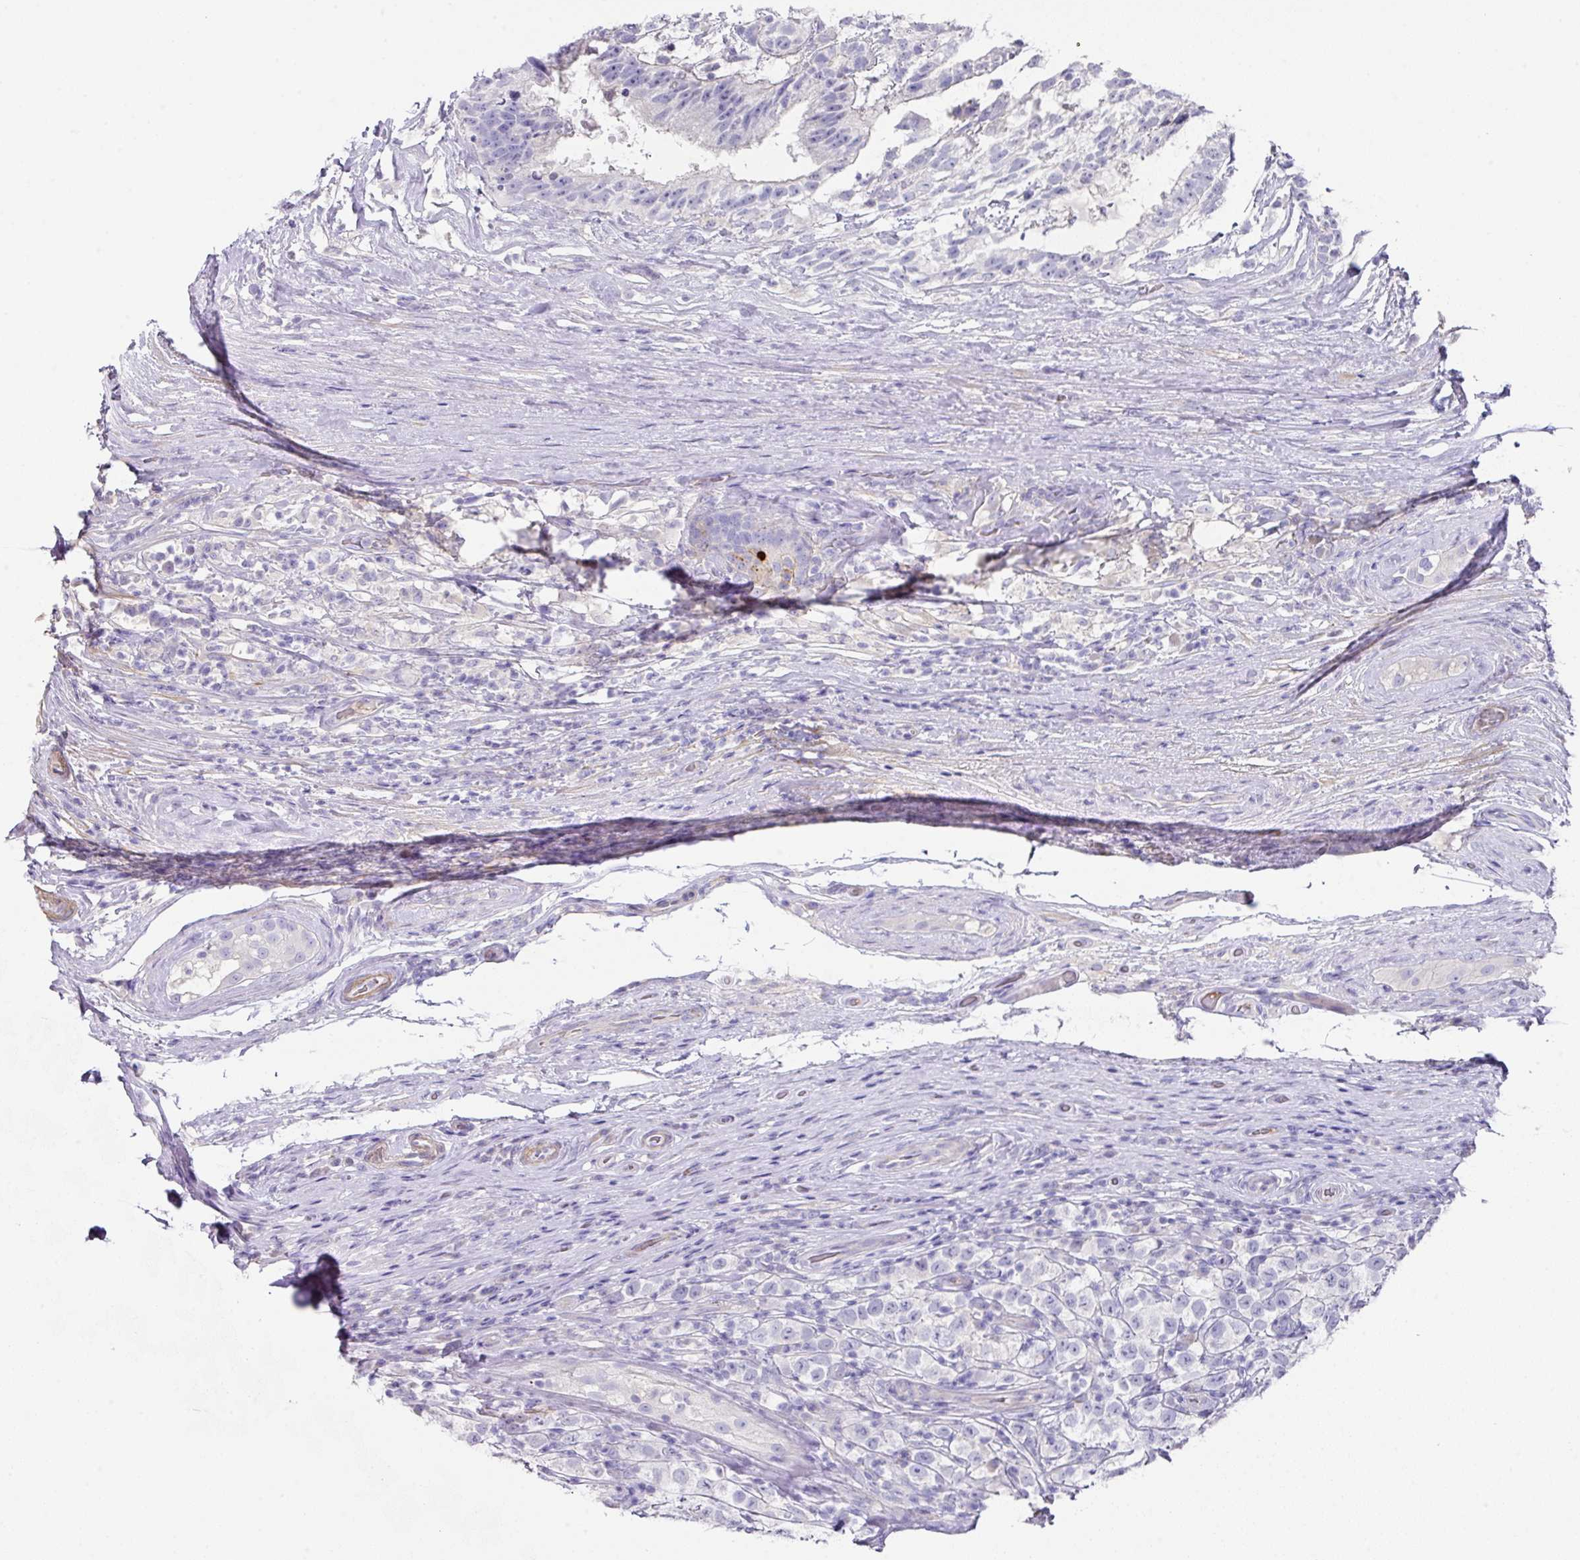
{"staining": {"intensity": "negative", "quantity": "none", "location": "none"}, "tissue": "testis cancer", "cell_type": "Tumor cells", "image_type": "cancer", "snomed": [{"axis": "morphology", "description": "Seminoma, NOS"}, {"axis": "morphology", "description": "Carcinoma, Embryonal, NOS"}, {"axis": "topography", "description": "Testis"}], "caption": "Testis cancer (embryonal carcinoma) was stained to show a protein in brown. There is no significant staining in tumor cells.", "gene": "TARM1", "patient": {"sex": "male", "age": 41}}